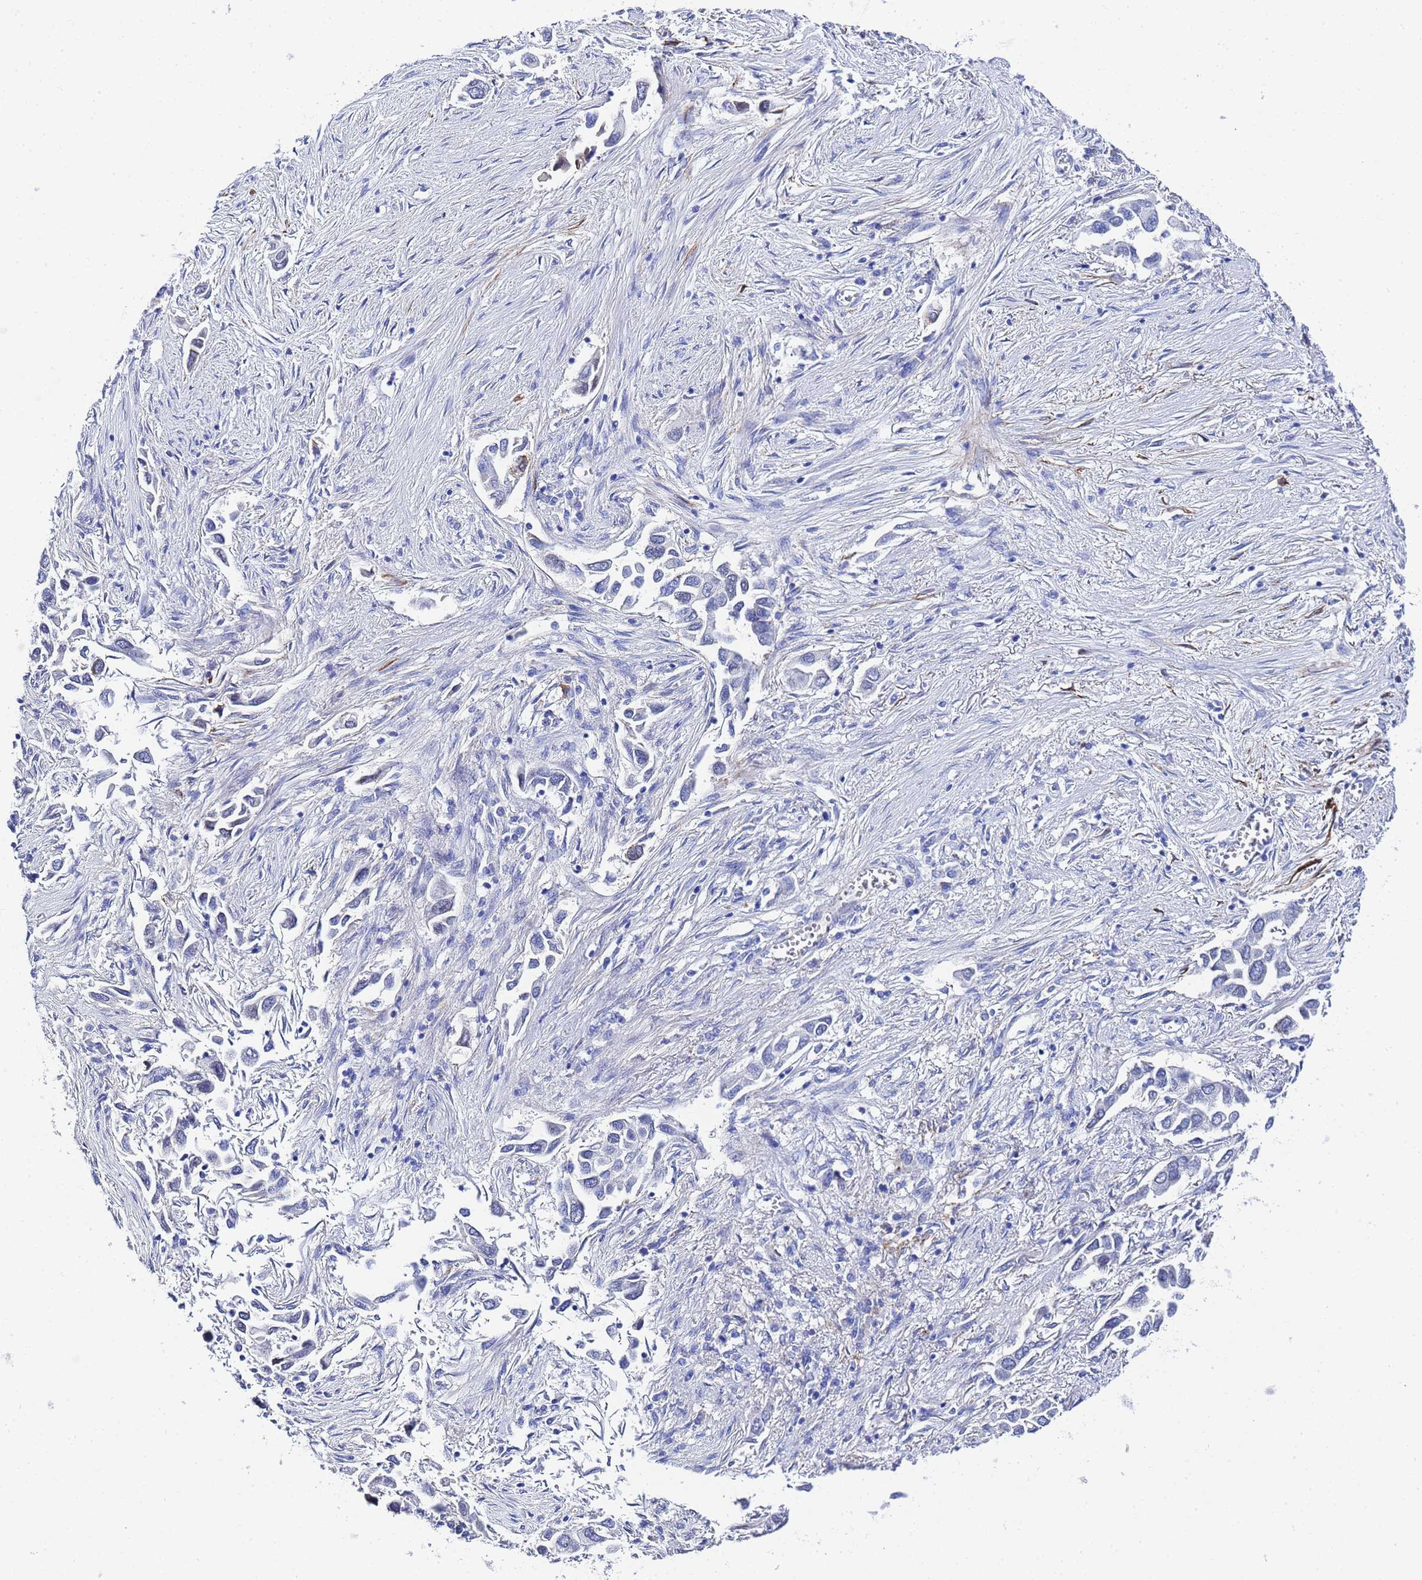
{"staining": {"intensity": "moderate", "quantity": "<25%", "location": "cytoplasmic/membranous"}, "tissue": "lung cancer", "cell_type": "Tumor cells", "image_type": "cancer", "snomed": [{"axis": "morphology", "description": "Adenocarcinoma, NOS"}, {"axis": "topography", "description": "Lung"}], "caption": "This image demonstrates immunohistochemistry (IHC) staining of human lung cancer, with low moderate cytoplasmic/membranous expression in approximately <25% of tumor cells.", "gene": "ZNF26", "patient": {"sex": "female", "age": 76}}